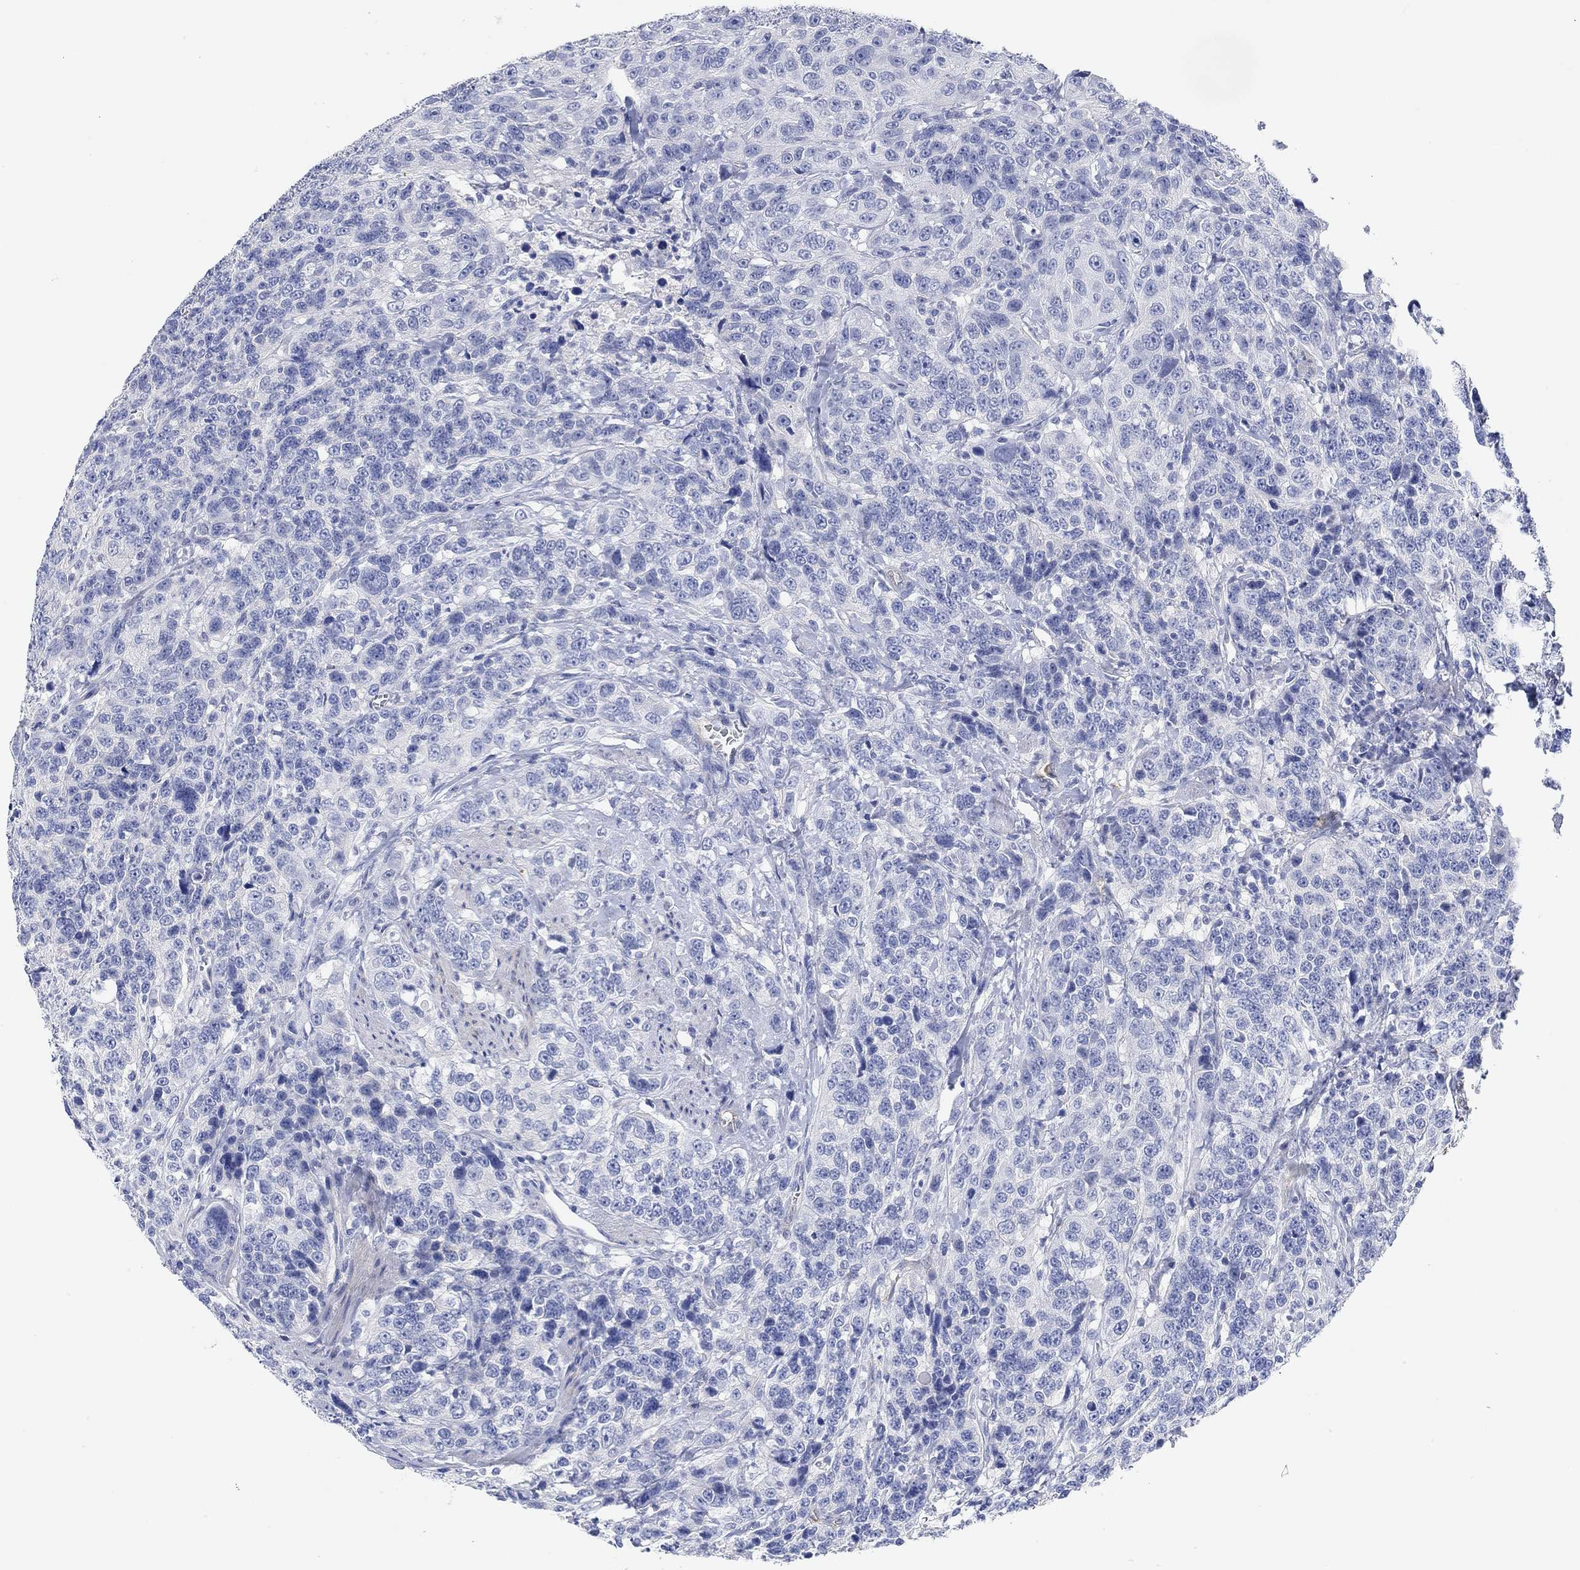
{"staining": {"intensity": "negative", "quantity": "none", "location": "none"}, "tissue": "urothelial cancer", "cell_type": "Tumor cells", "image_type": "cancer", "snomed": [{"axis": "morphology", "description": "Urothelial carcinoma, NOS"}, {"axis": "morphology", "description": "Urothelial carcinoma, High grade"}, {"axis": "topography", "description": "Urinary bladder"}], "caption": "Immunohistochemical staining of human urothelial cancer reveals no significant positivity in tumor cells.", "gene": "VAT1L", "patient": {"sex": "female", "age": 73}}